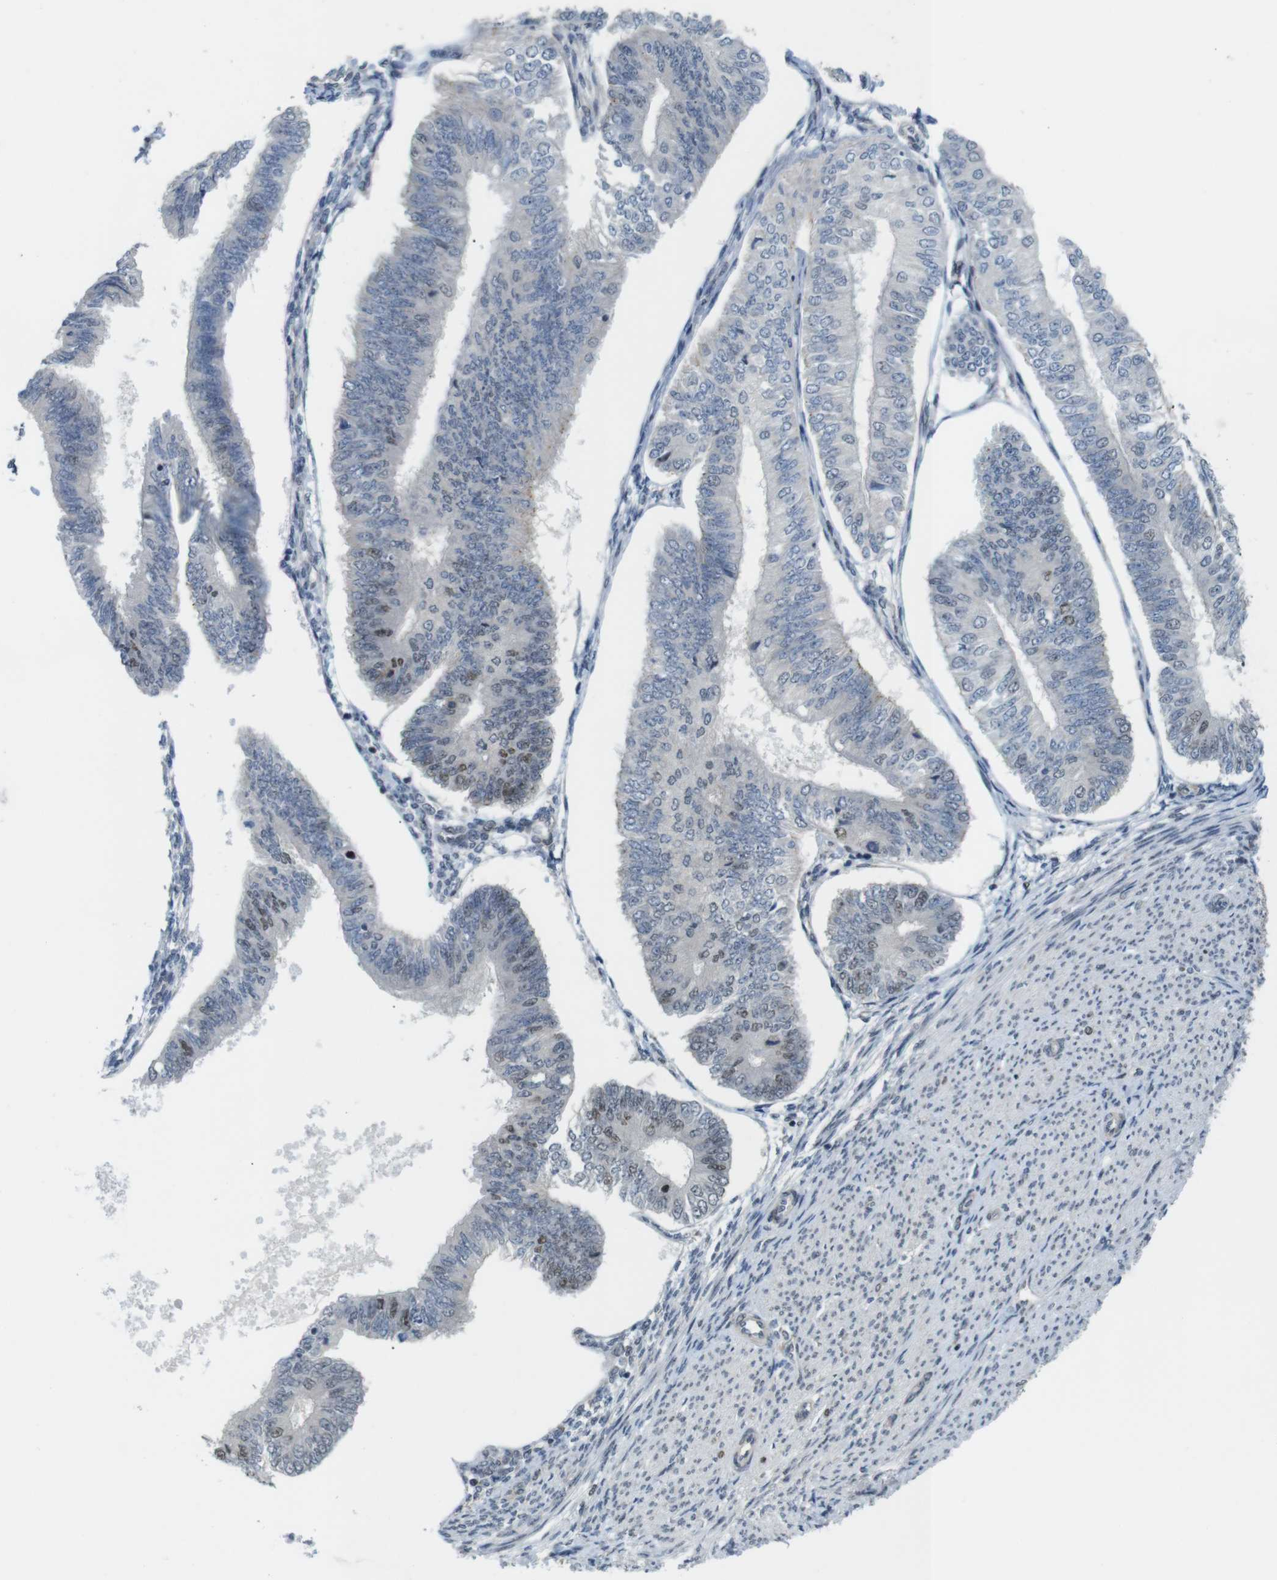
{"staining": {"intensity": "weak", "quantity": "<25%", "location": "nuclear"}, "tissue": "endometrial cancer", "cell_type": "Tumor cells", "image_type": "cancer", "snomed": [{"axis": "morphology", "description": "Adenocarcinoma, NOS"}, {"axis": "topography", "description": "Endometrium"}], "caption": "Immunohistochemical staining of human endometrial cancer (adenocarcinoma) displays no significant expression in tumor cells. The staining was performed using DAB (3,3'-diaminobenzidine) to visualize the protein expression in brown, while the nuclei were stained in blue with hematoxylin (Magnification: 20x).", "gene": "SMCO2", "patient": {"sex": "female", "age": 58}}